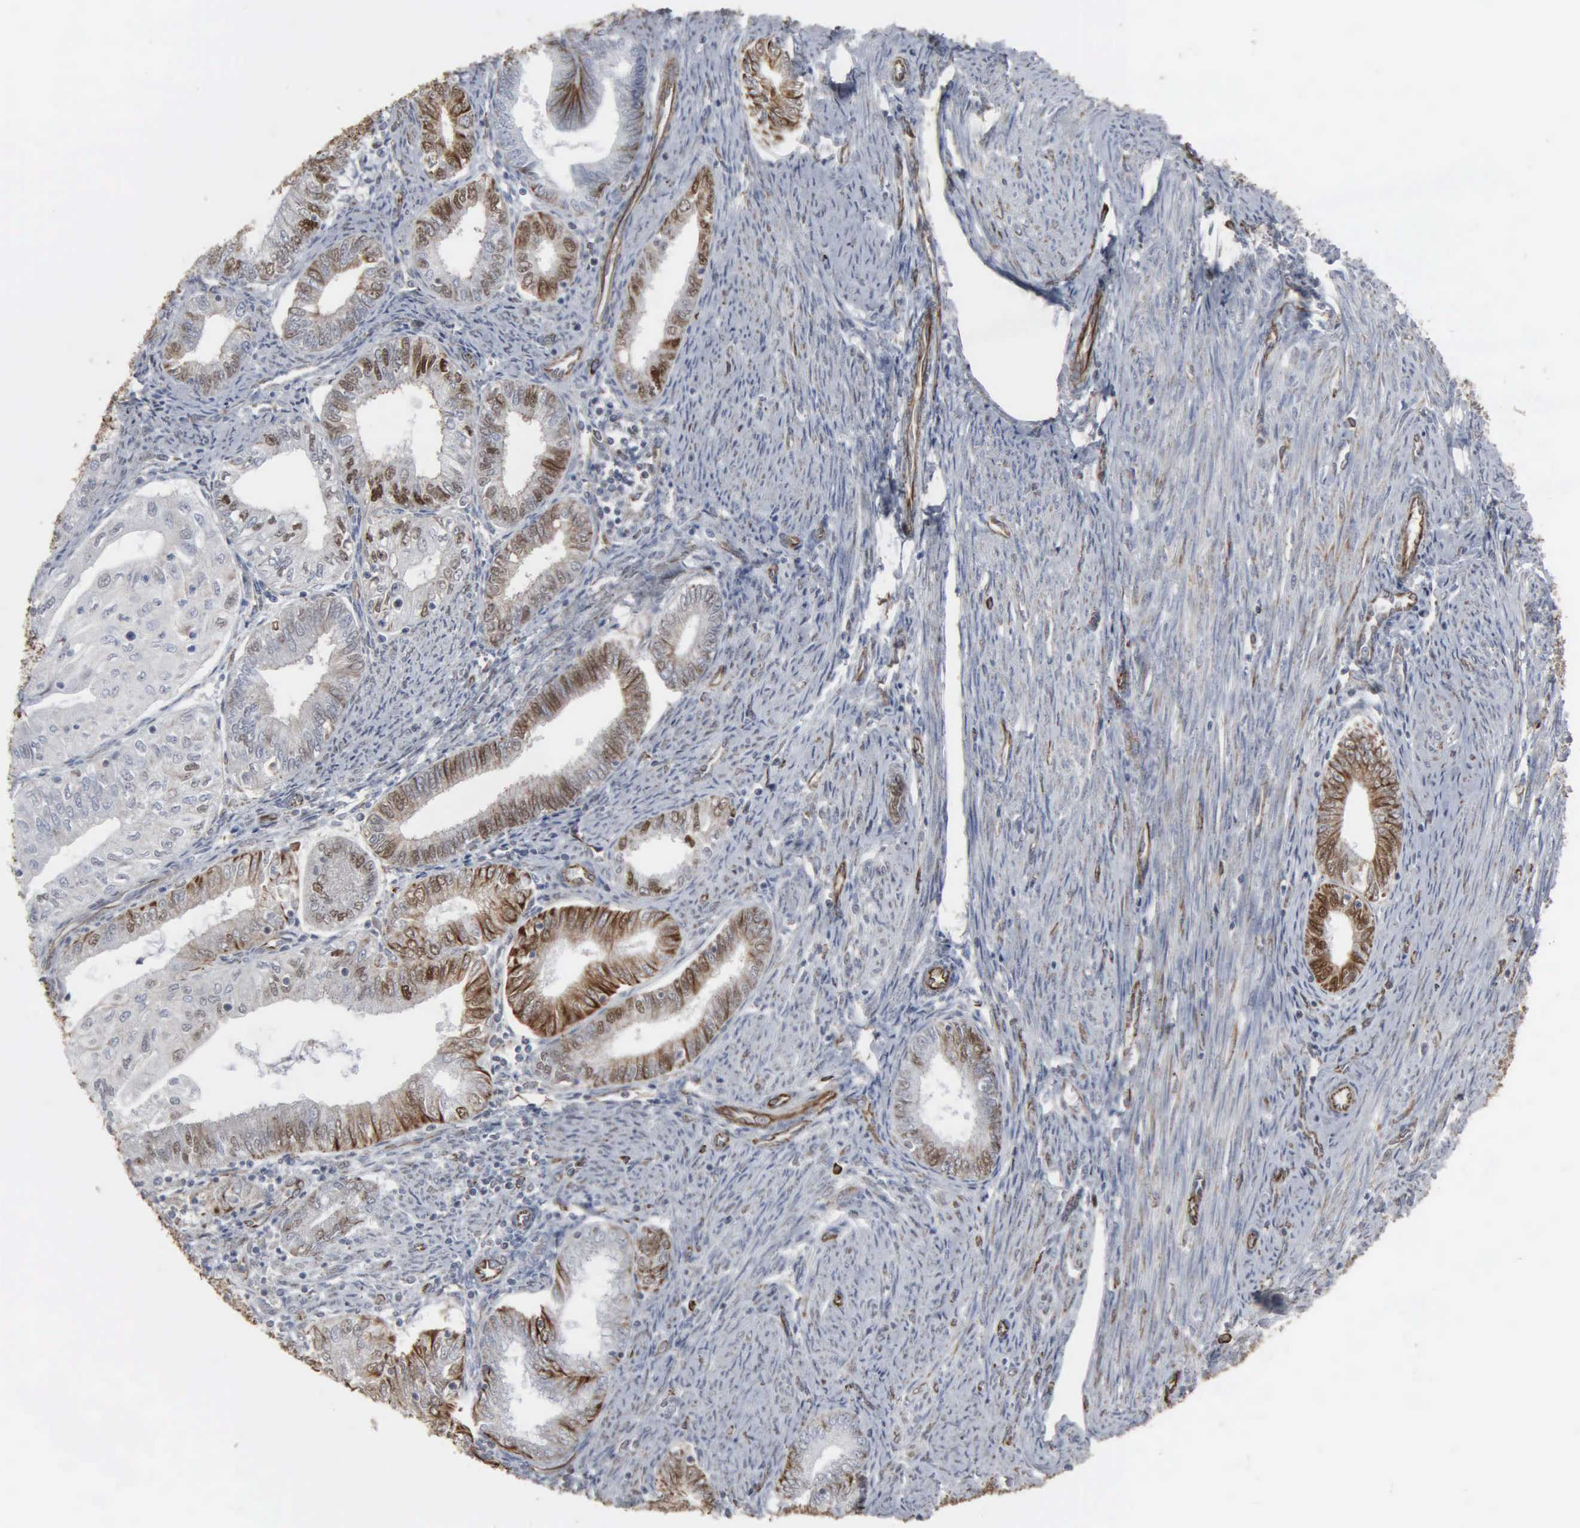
{"staining": {"intensity": "moderate", "quantity": "25%-75%", "location": "cytoplasmic/membranous,nuclear"}, "tissue": "endometrial cancer", "cell_type": "Tumor cells", "image_type": "cancer", "snomed": [{"axis": "morphology", "description": "Adenocarcinoma, NOS"}, {"axis": "topography", "description": "Endometrium"}], "caption": "Protein expression analysis of endometrial adenocarcinoma demonstrates moderate cytoplasmic/membranous and nuclear expression in approximately 25%-75% of tumor cells.", "gene": "CCNE1", "patient": {"sex": "female", "age": 55}}